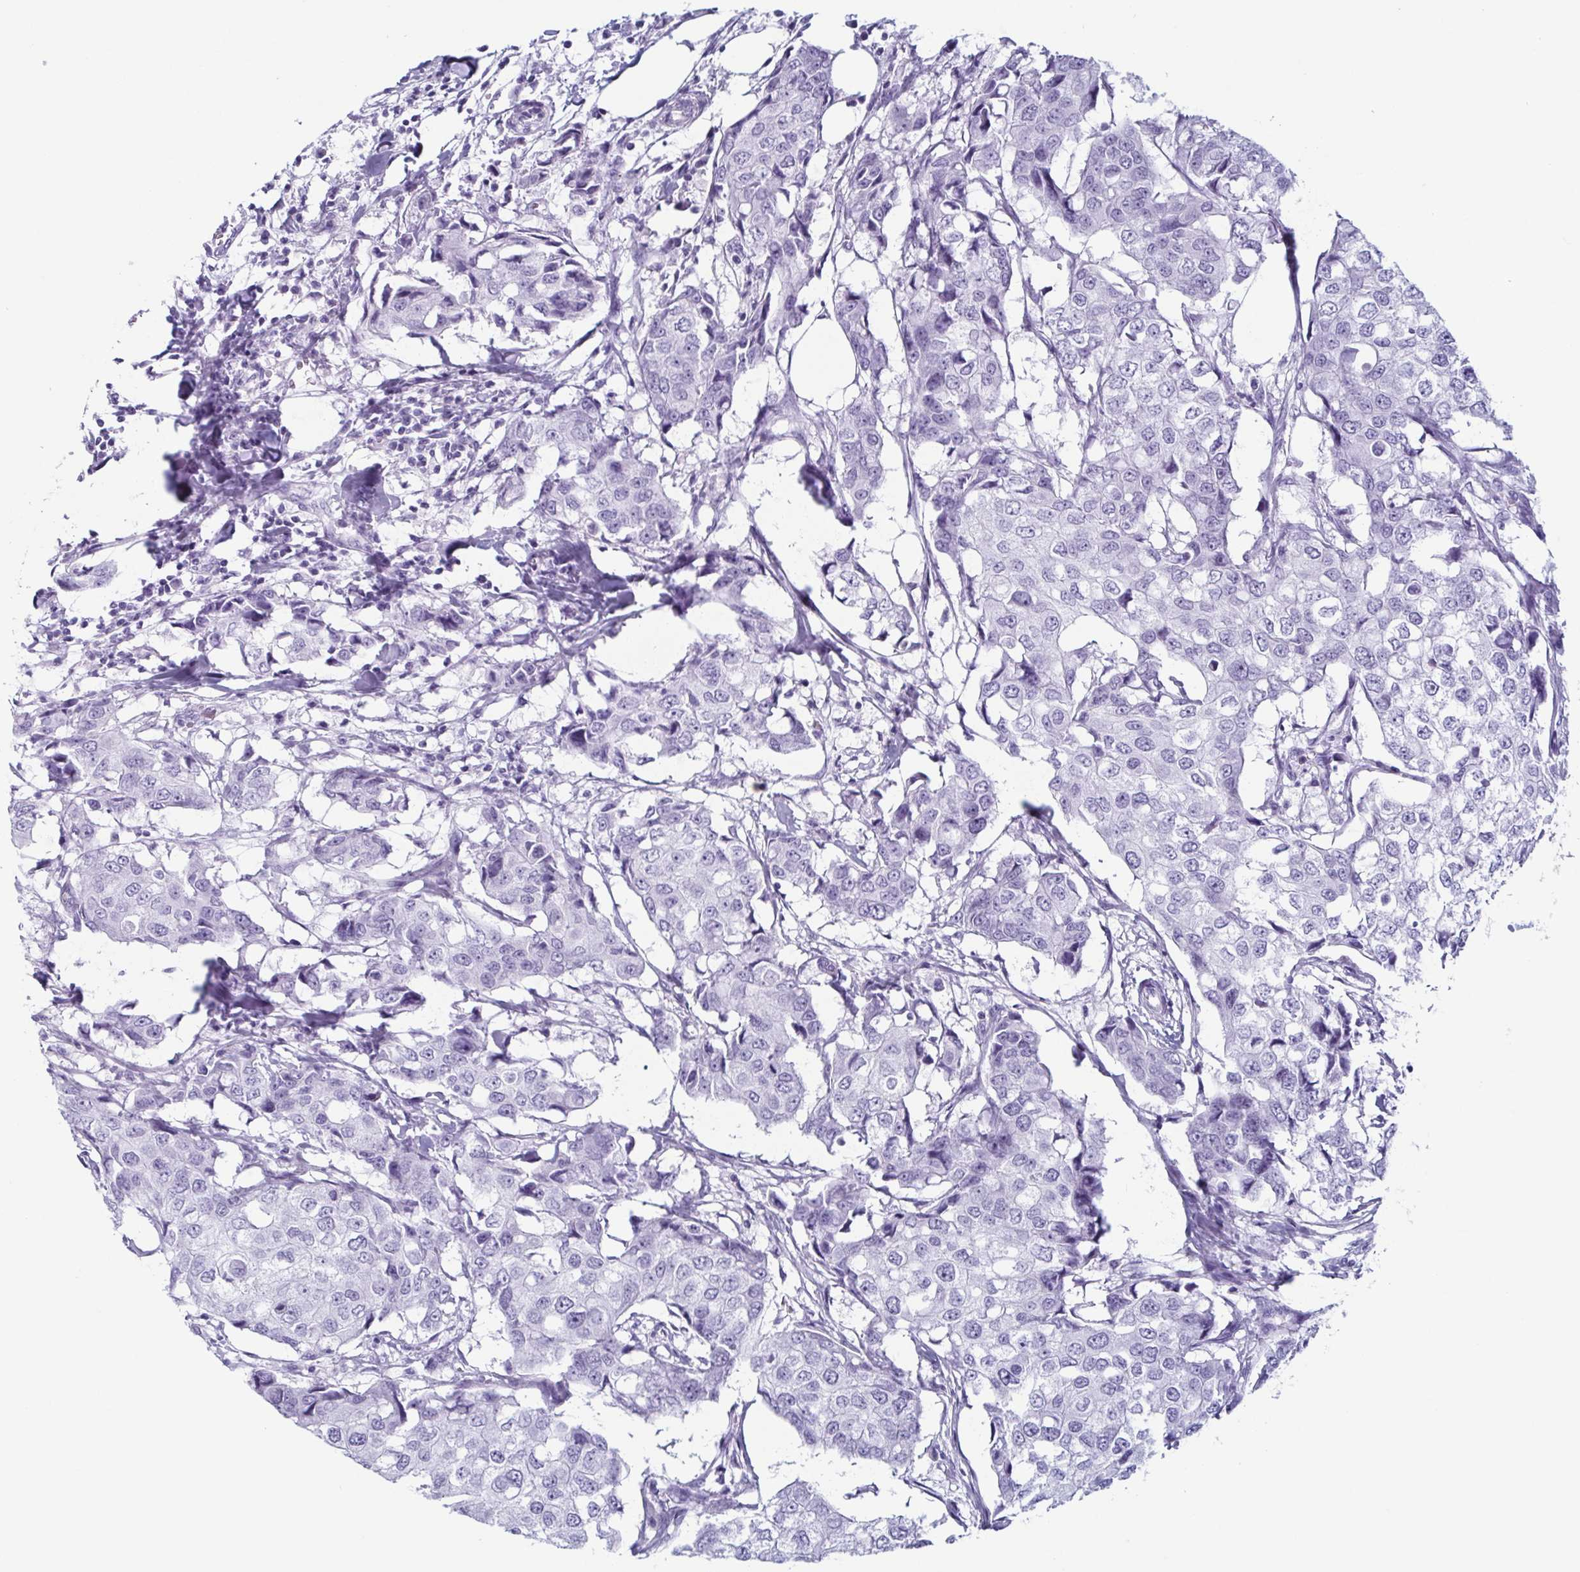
{"staining": {"intensity": "negative", "quantity": "none", "location": "none"}, "tissue": "breast cancer", "cell_type": "Tumor cells", "image_type": "cancer", "snomed": [{"axis": "morphology", "description": "Duct carcinoma"}, {"axis": "topography", "description": "Breast"}], "caption": "This is a image of immunohistochemistry staining of intraductal carcinoma (breast), which shows no positivity in tumor cells.", "gene": "ENKUR", "patient": {"sex": "female", "age": 27}}